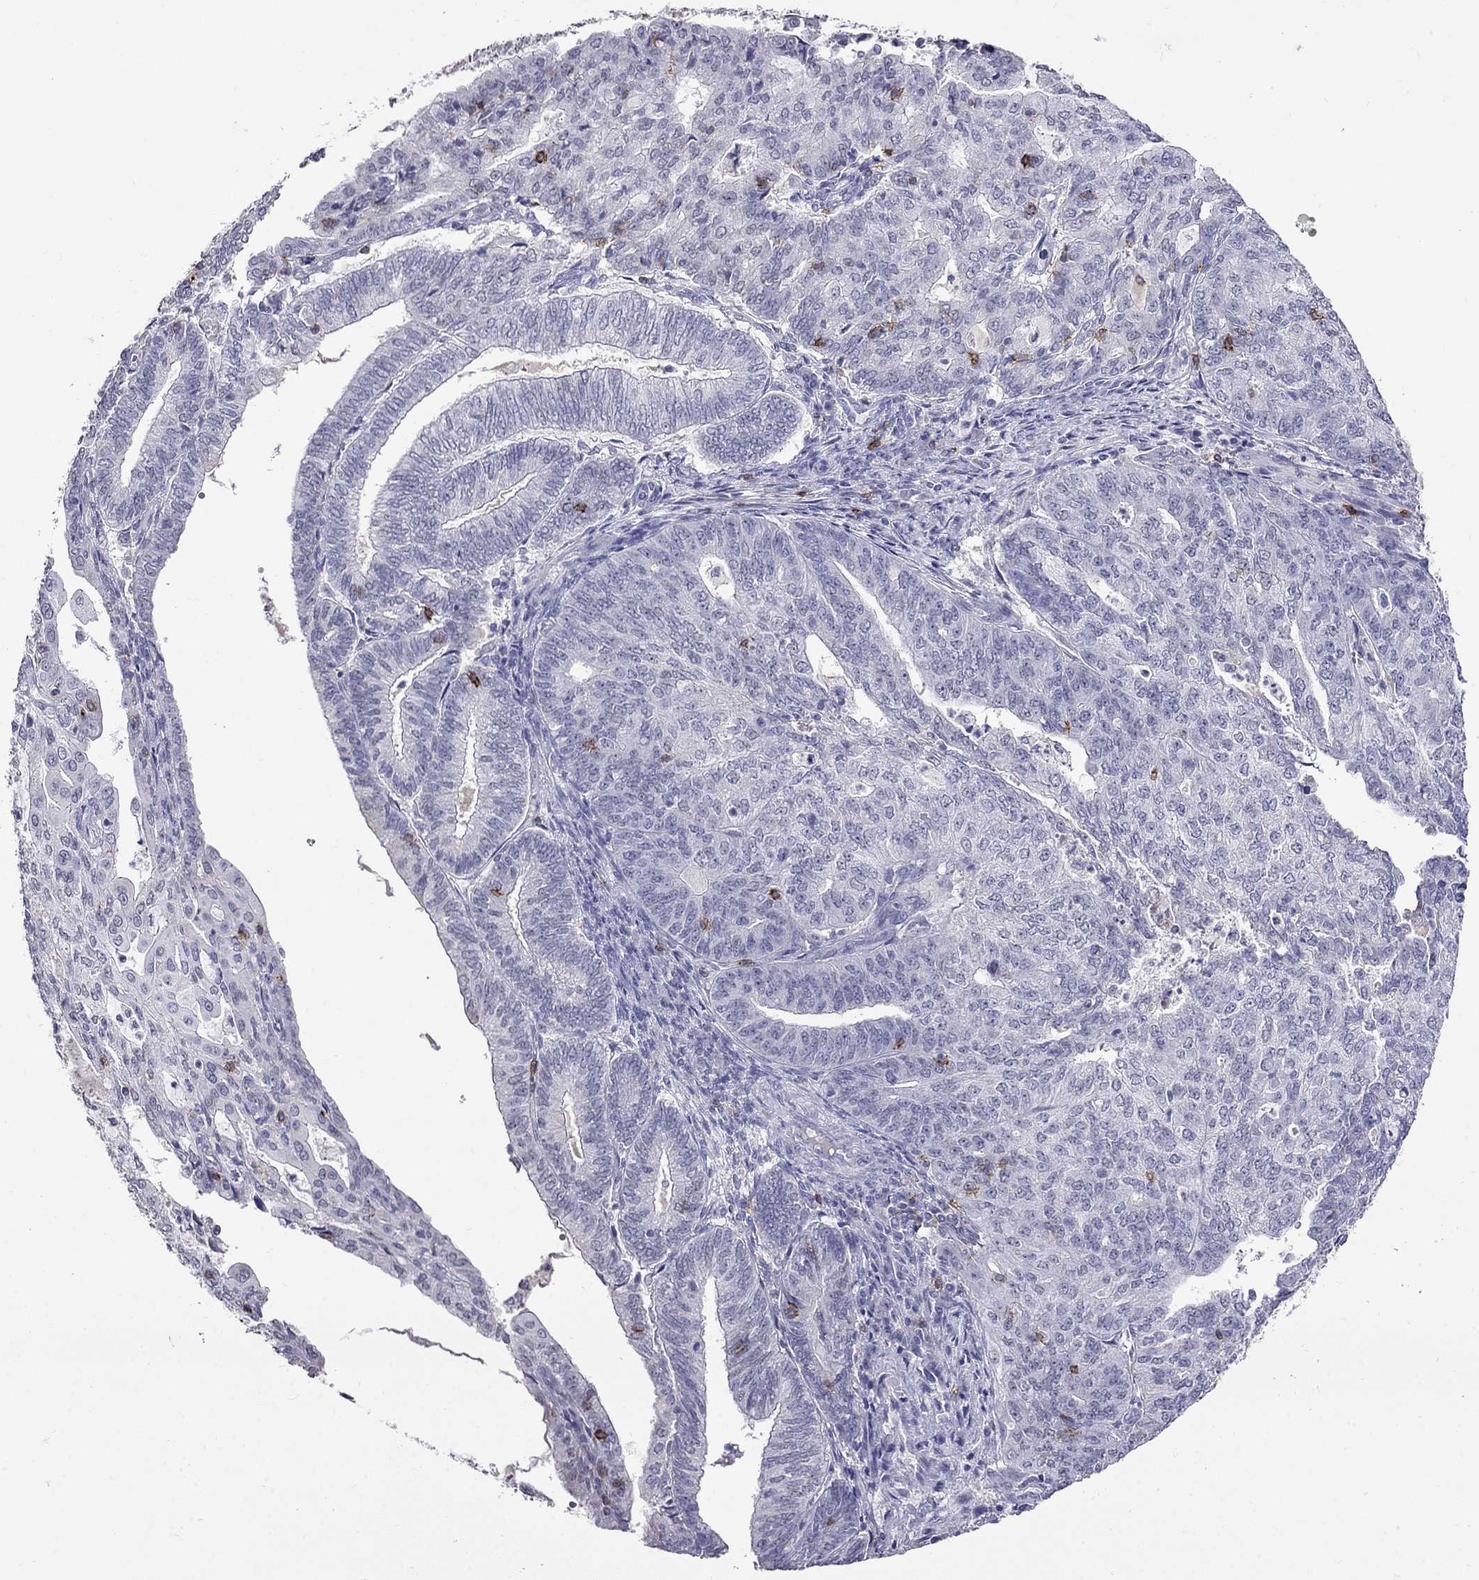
{"staining": {"intensity": "negative", "quantity": "none", "location": "none"}, "tissue": "endometrial cancer", "cell_type": "Tumor cells", "image_type": "cancer", "snomed": [{"axis": "morphology", "description": "Adenocarcinoma, NOS"}, {"axis": "topography", "description": "Endometrium"}], "caption": "Image shows no protein positivity in tumor cells of adenocarcinoma (endometrial) tissue.", "gene": "CD8B", "patient": {"sex": "female", "age": 82}}